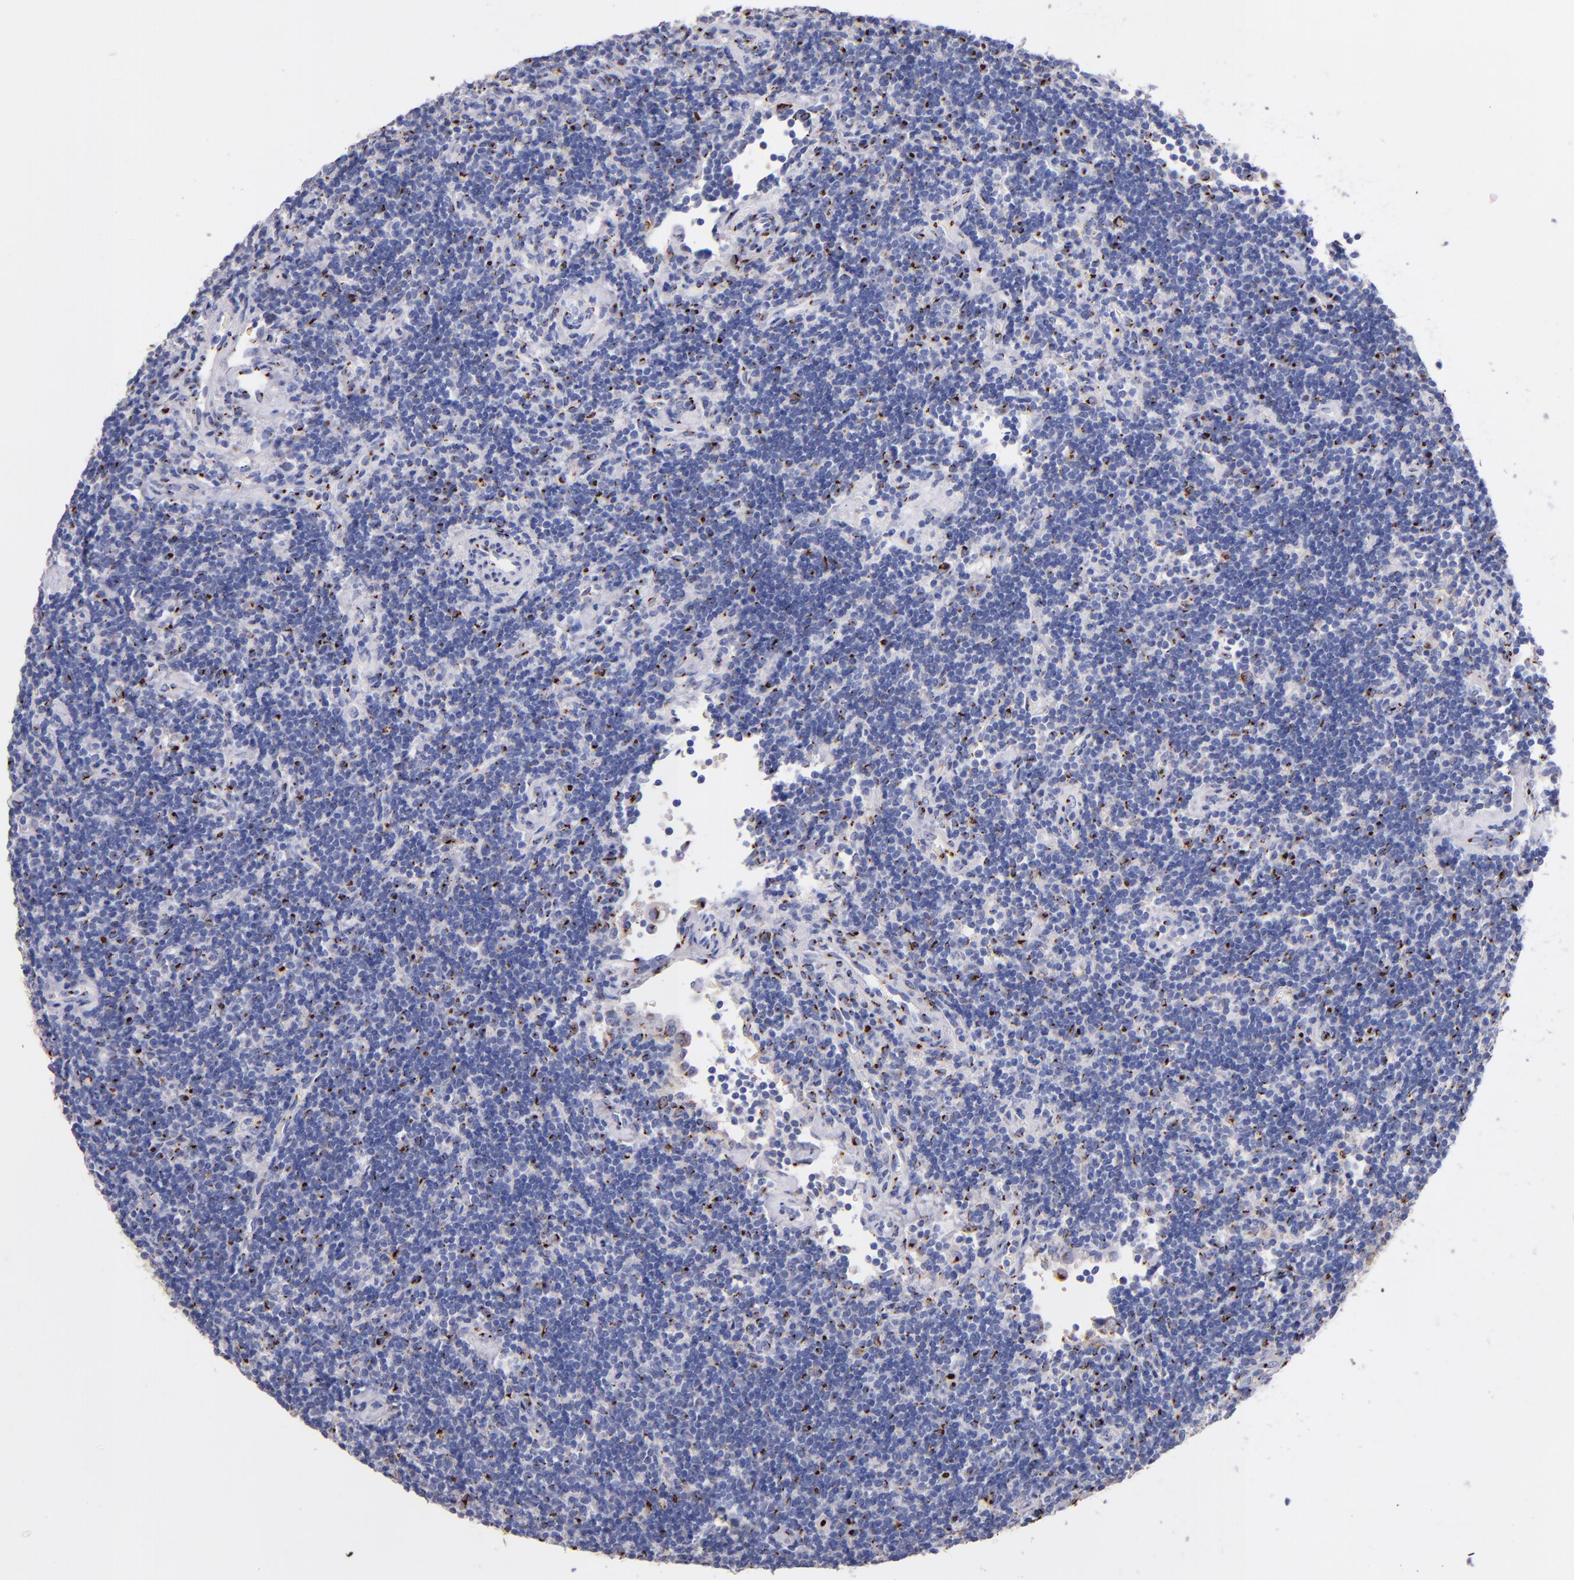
{"staining": {"intensity": "strong", "quantity": "<25%", "location": "cytoplasmic/membranous"}, "tissue": "lymphoma", "cell_type": "Tumor cells", "image_type": "cancer", "snomed": [{"axis": "morphology", "description": "Malignant lymphoma, non-Hodgkin's type, Low grade"}, {"axis": "topography", "description": "Lymph node"}], "caption": "A high-resolution photomicrograph shows immunohistochemistry staining of low-grade malignant lymphoma, non-Hodgkin's type, which shows strong cytoplasmic/membranous expression in approximately <25% of tumor cells.", "gene": "GOLIM4", "patient": {"sex": "male", "age": 70}}